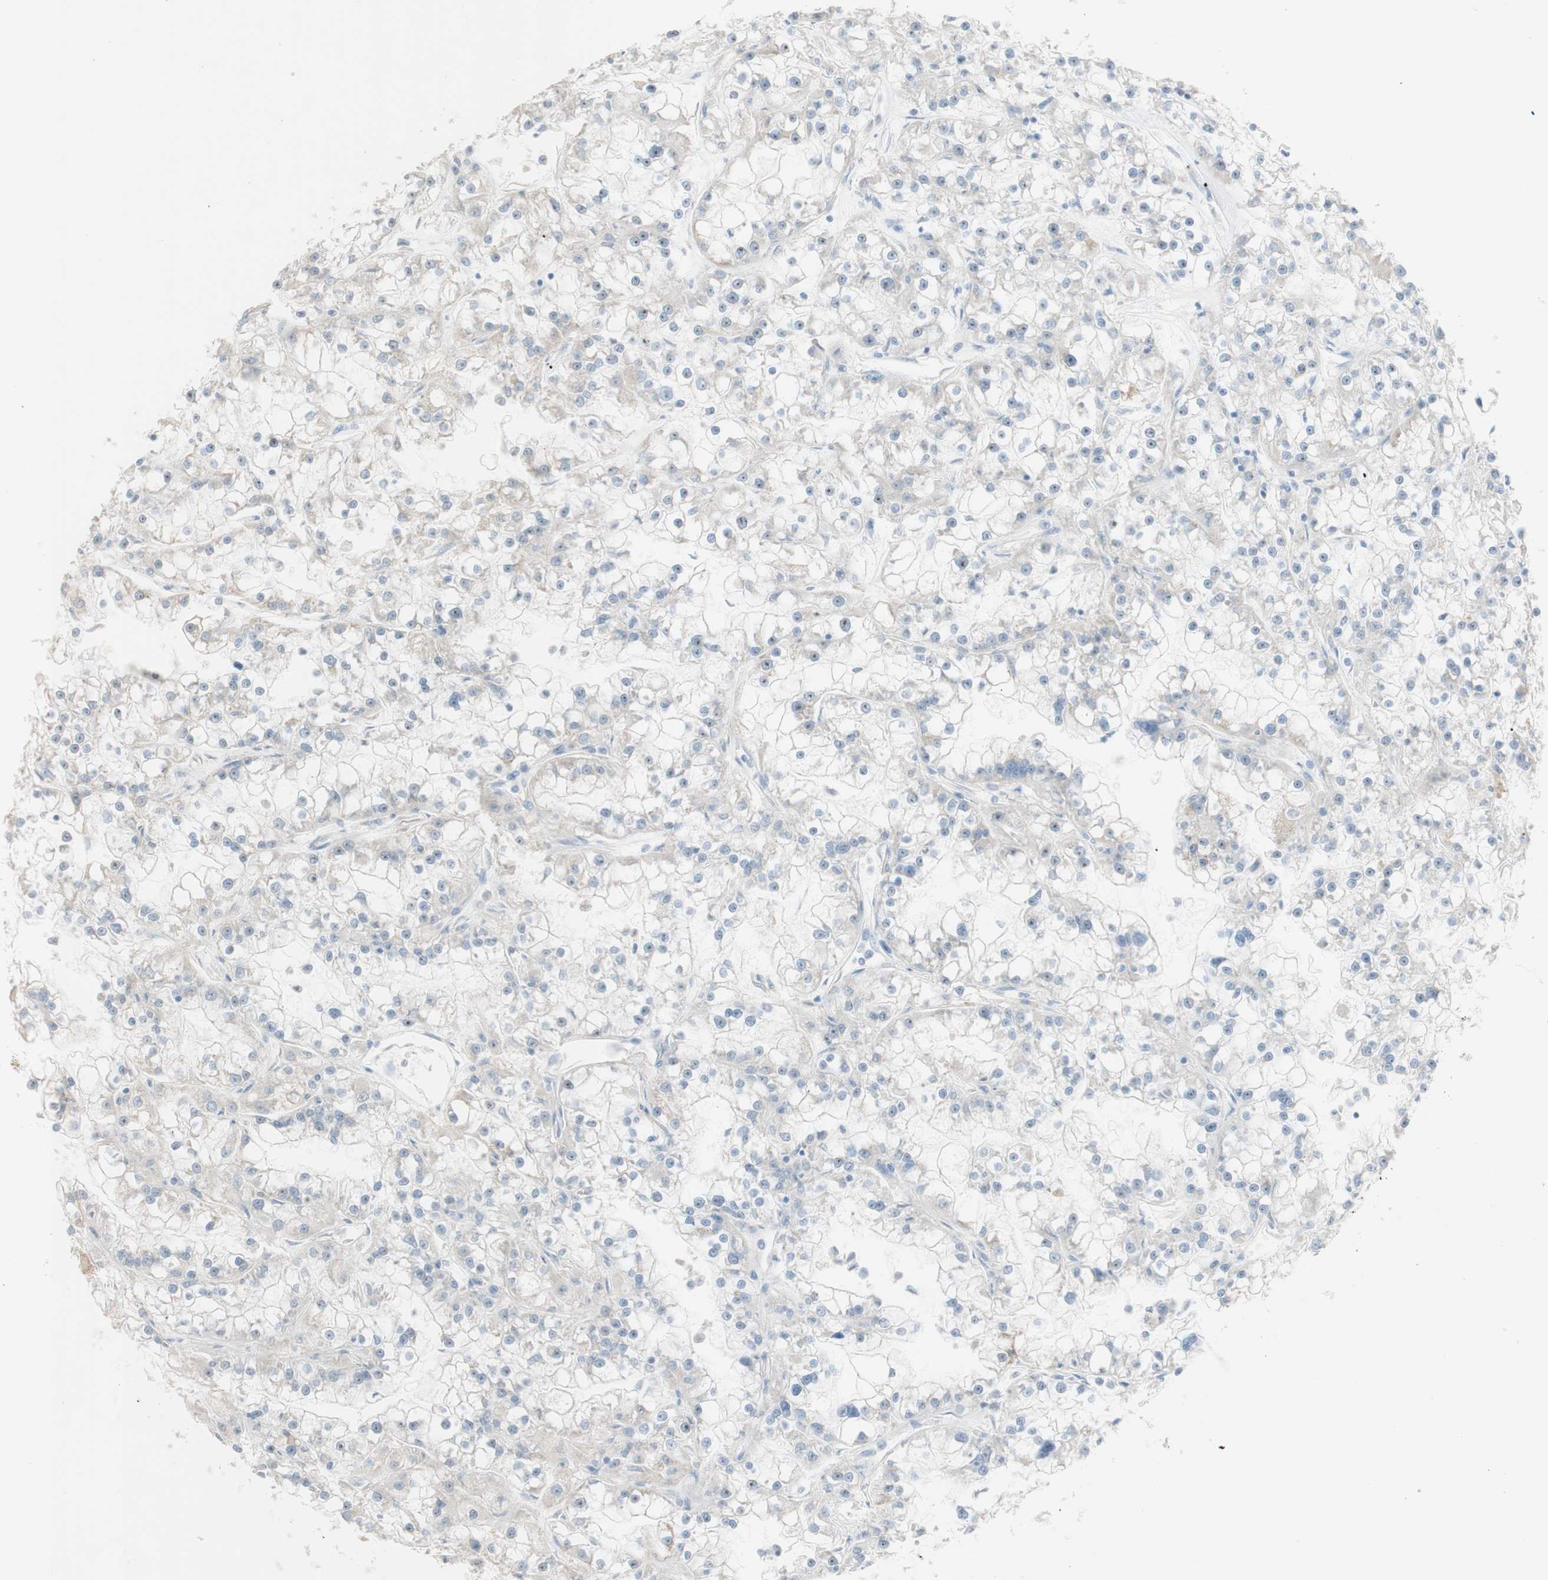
{"staining": {"intensity": "negative", "quantity": "none", "location": "none"}, "tissue": "renal cancer", "cell_type": "Tumor cells", "image_type": "cancer", "snomed": [{"axis": "morphology", "description": "Adenocarcinoma, NOS"}, {"axis": "topography", "description": "Kidney"}], "caption": "This photomicrograph is of renal cancer (adenocarcinoma) stained with immunohistochemistry to label a protein in brown with the nuclei are counter-stained blue. There is no staining in tumor cells. (Immunohistochemistry (ihc), brightfield microscopy, high magnification).", "gene": "ART3", "patient": {"sex": "female", "age": 52}}